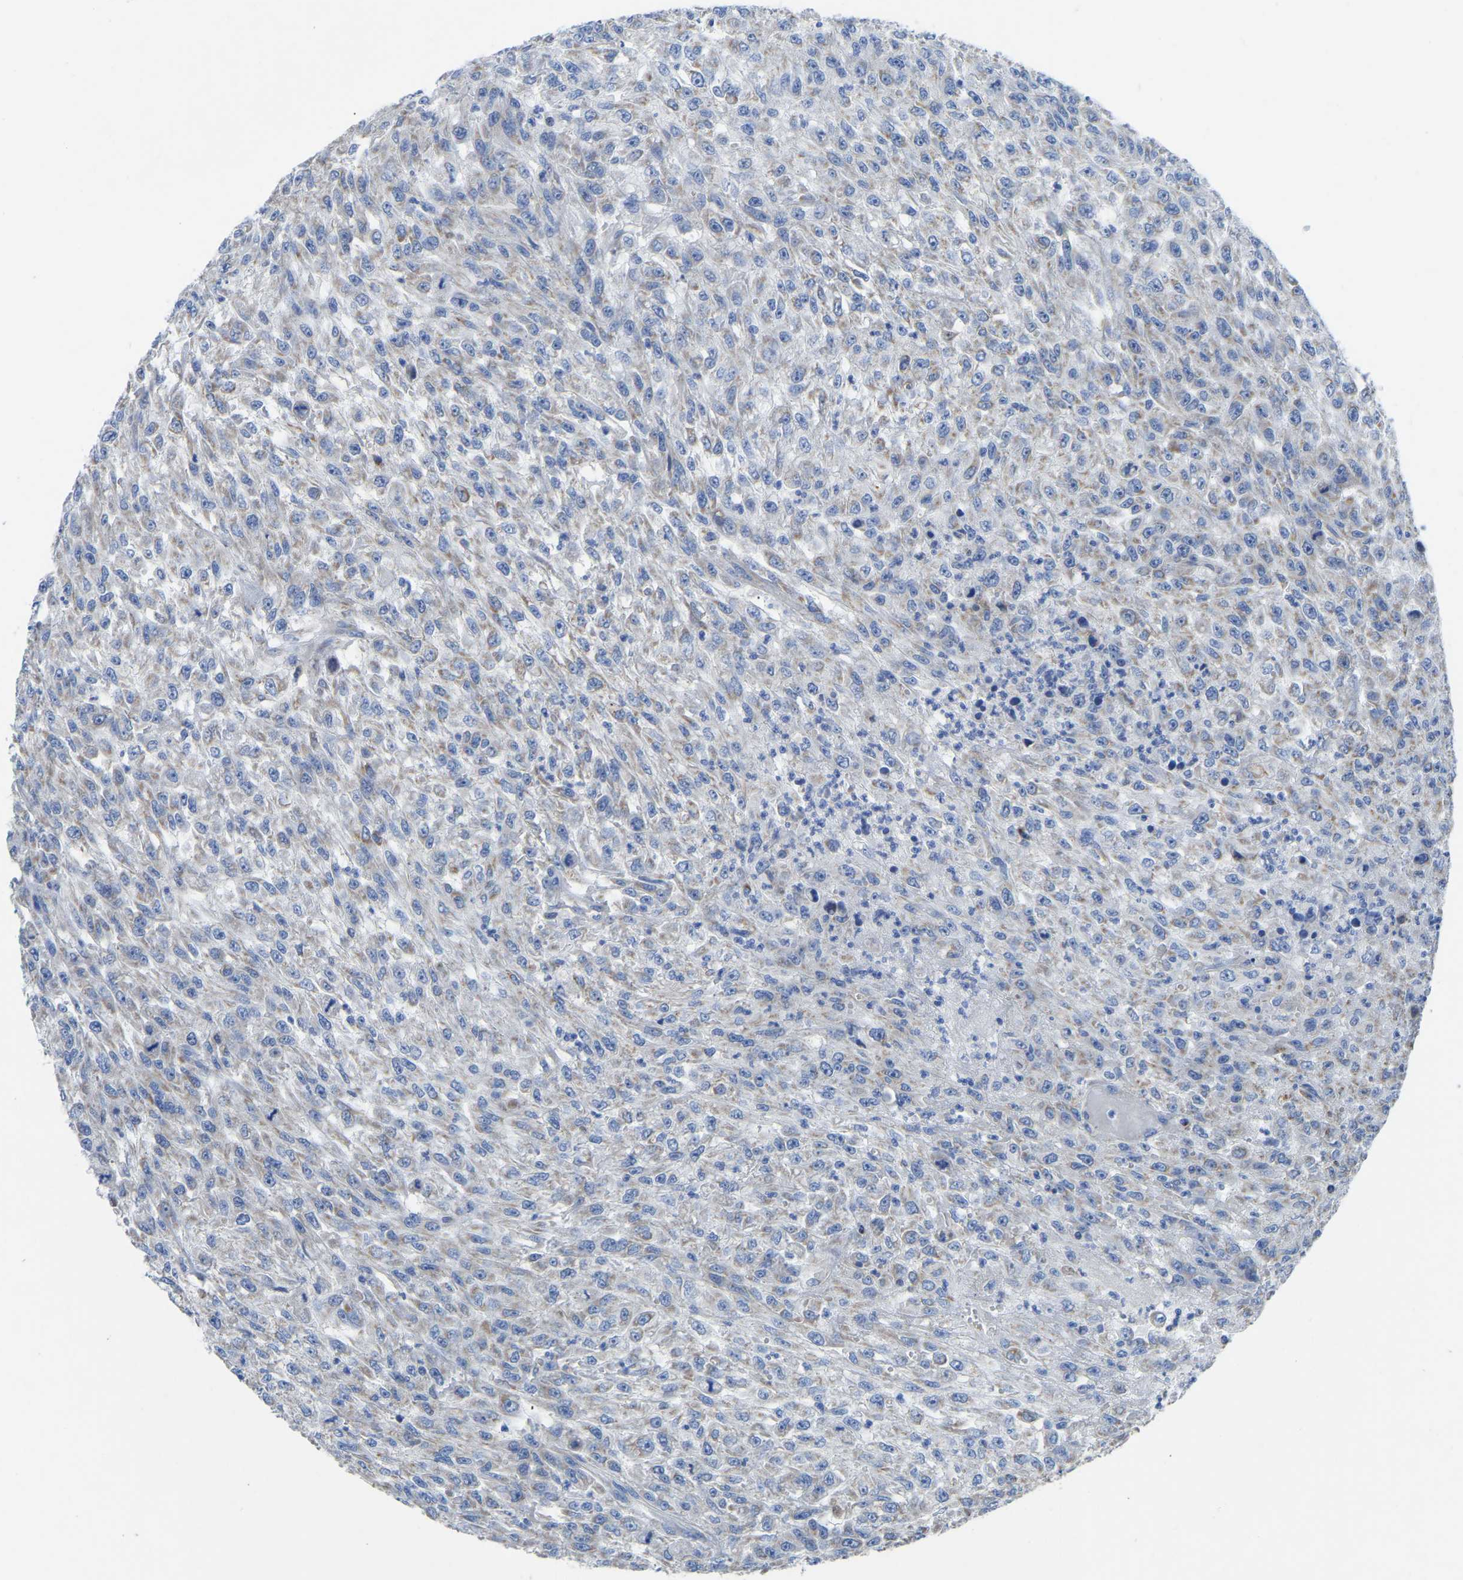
{"staining": {"intensity": "negative", "quantity": "none", "location": "none"}, "tissue": "urothelial cancer", "cell_type": "Tumor cells", "image_type": "cancer", "snomed": [{"axis": "morphology", "description": "Urothelial carcinoma, High grade"}, {"axis": "topography", "description": "Urinary bladder"}], "caption": "Immunohistochemistry (IHC) histopathology image of neoplastic tissue: high-grade urothelial carcinoma stained with DAB (3,3'-diaminobenzidine) exhibits no significant protein staining in tumor cells.", "gene": "ETFA", "patient": {"sex": "male", "age": 46}}